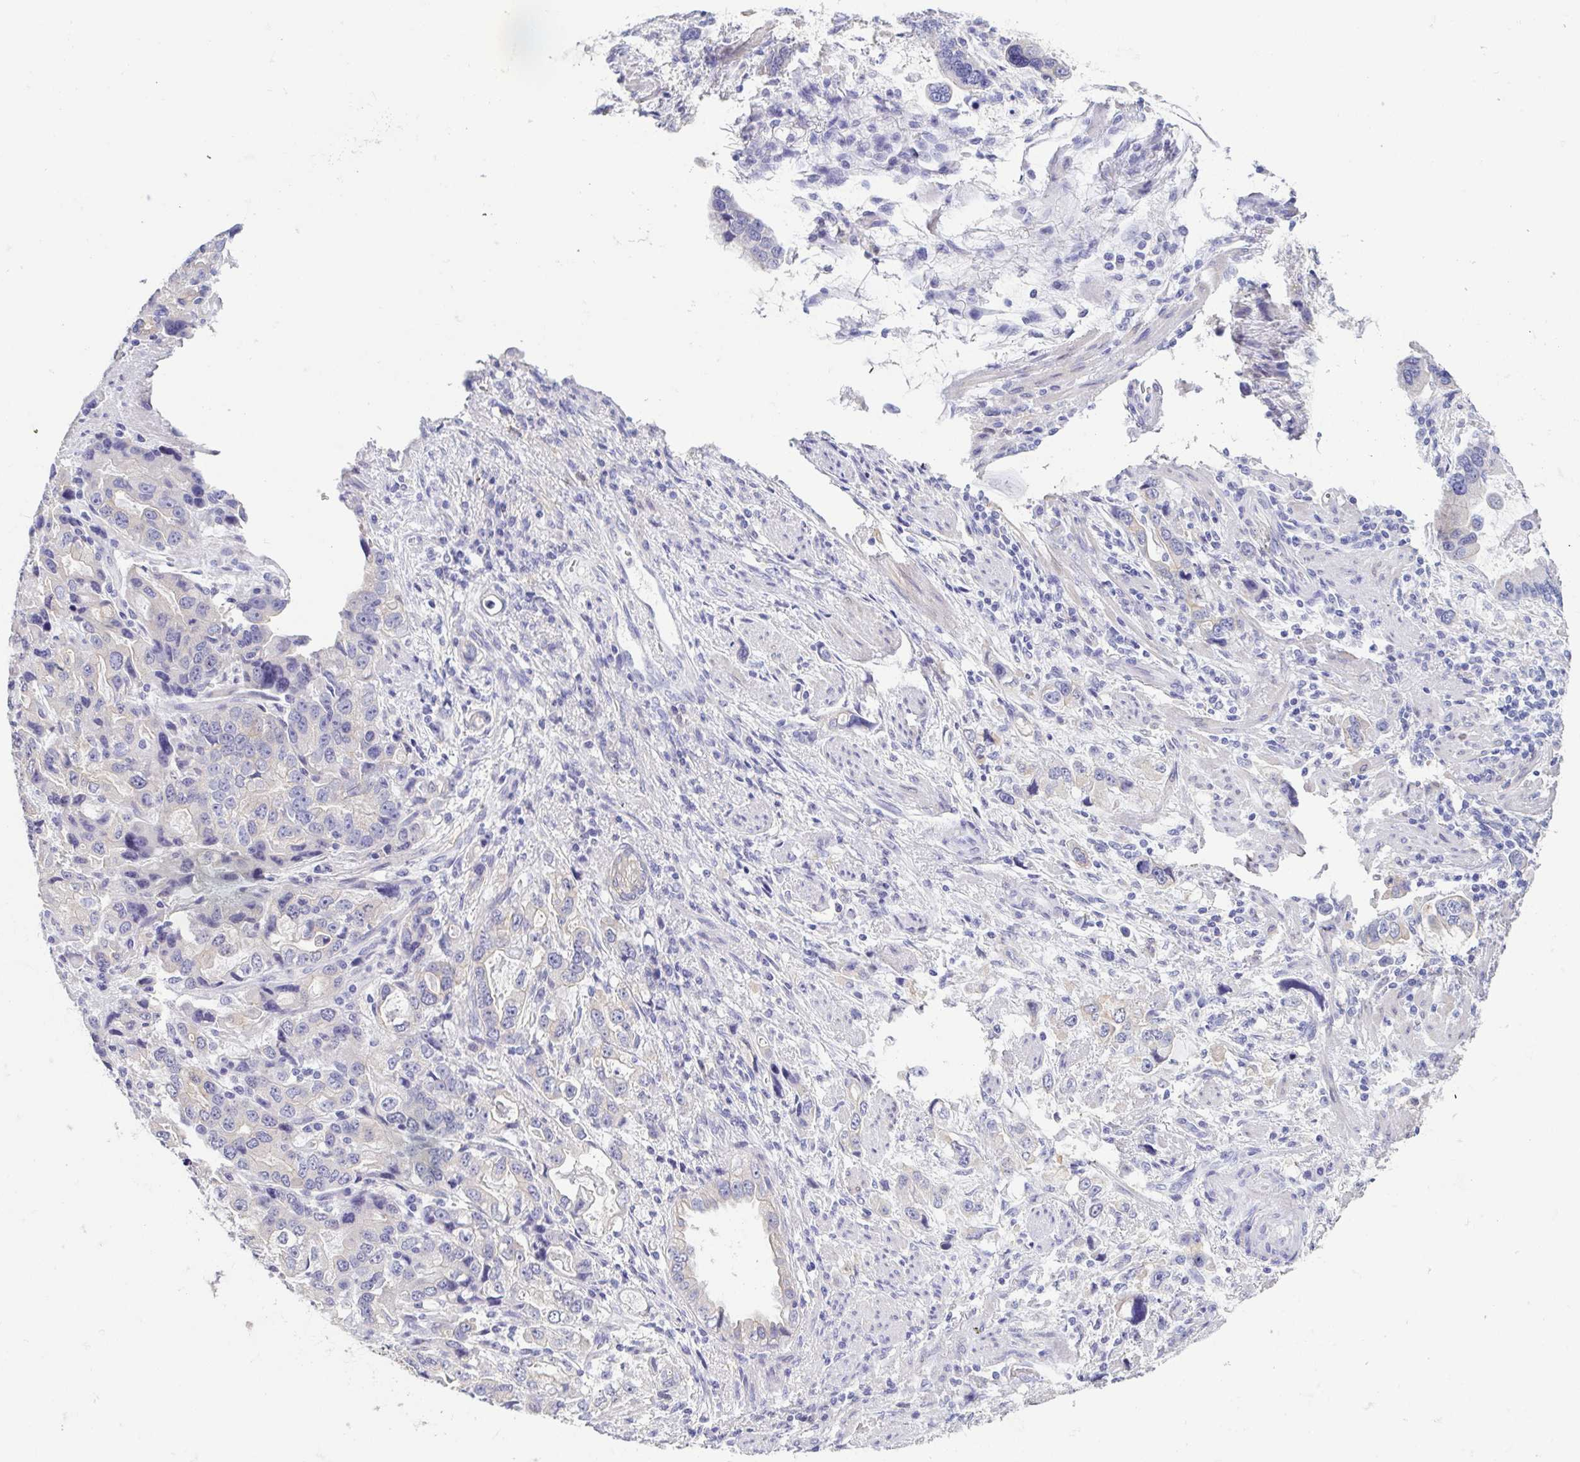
{"staining": {"intensity": "negative", "quantity": "none", "location": "none"}, "tissue": "stomach cancer", "cell_type": "Tumor cells", "image_type": "cancer", "snomed": [{"axis": "morphology", "description": "Adenocarcinoma, NOS"}, {"axis": "topography", "description": "Stomach, lower"}], "caption": "Human stomach cancer stained for a protein using immunohistochemistry reveals no positivity in tumor cells.", "gene": "FABP3", "patient": {"sex": "female", "age": 93}}